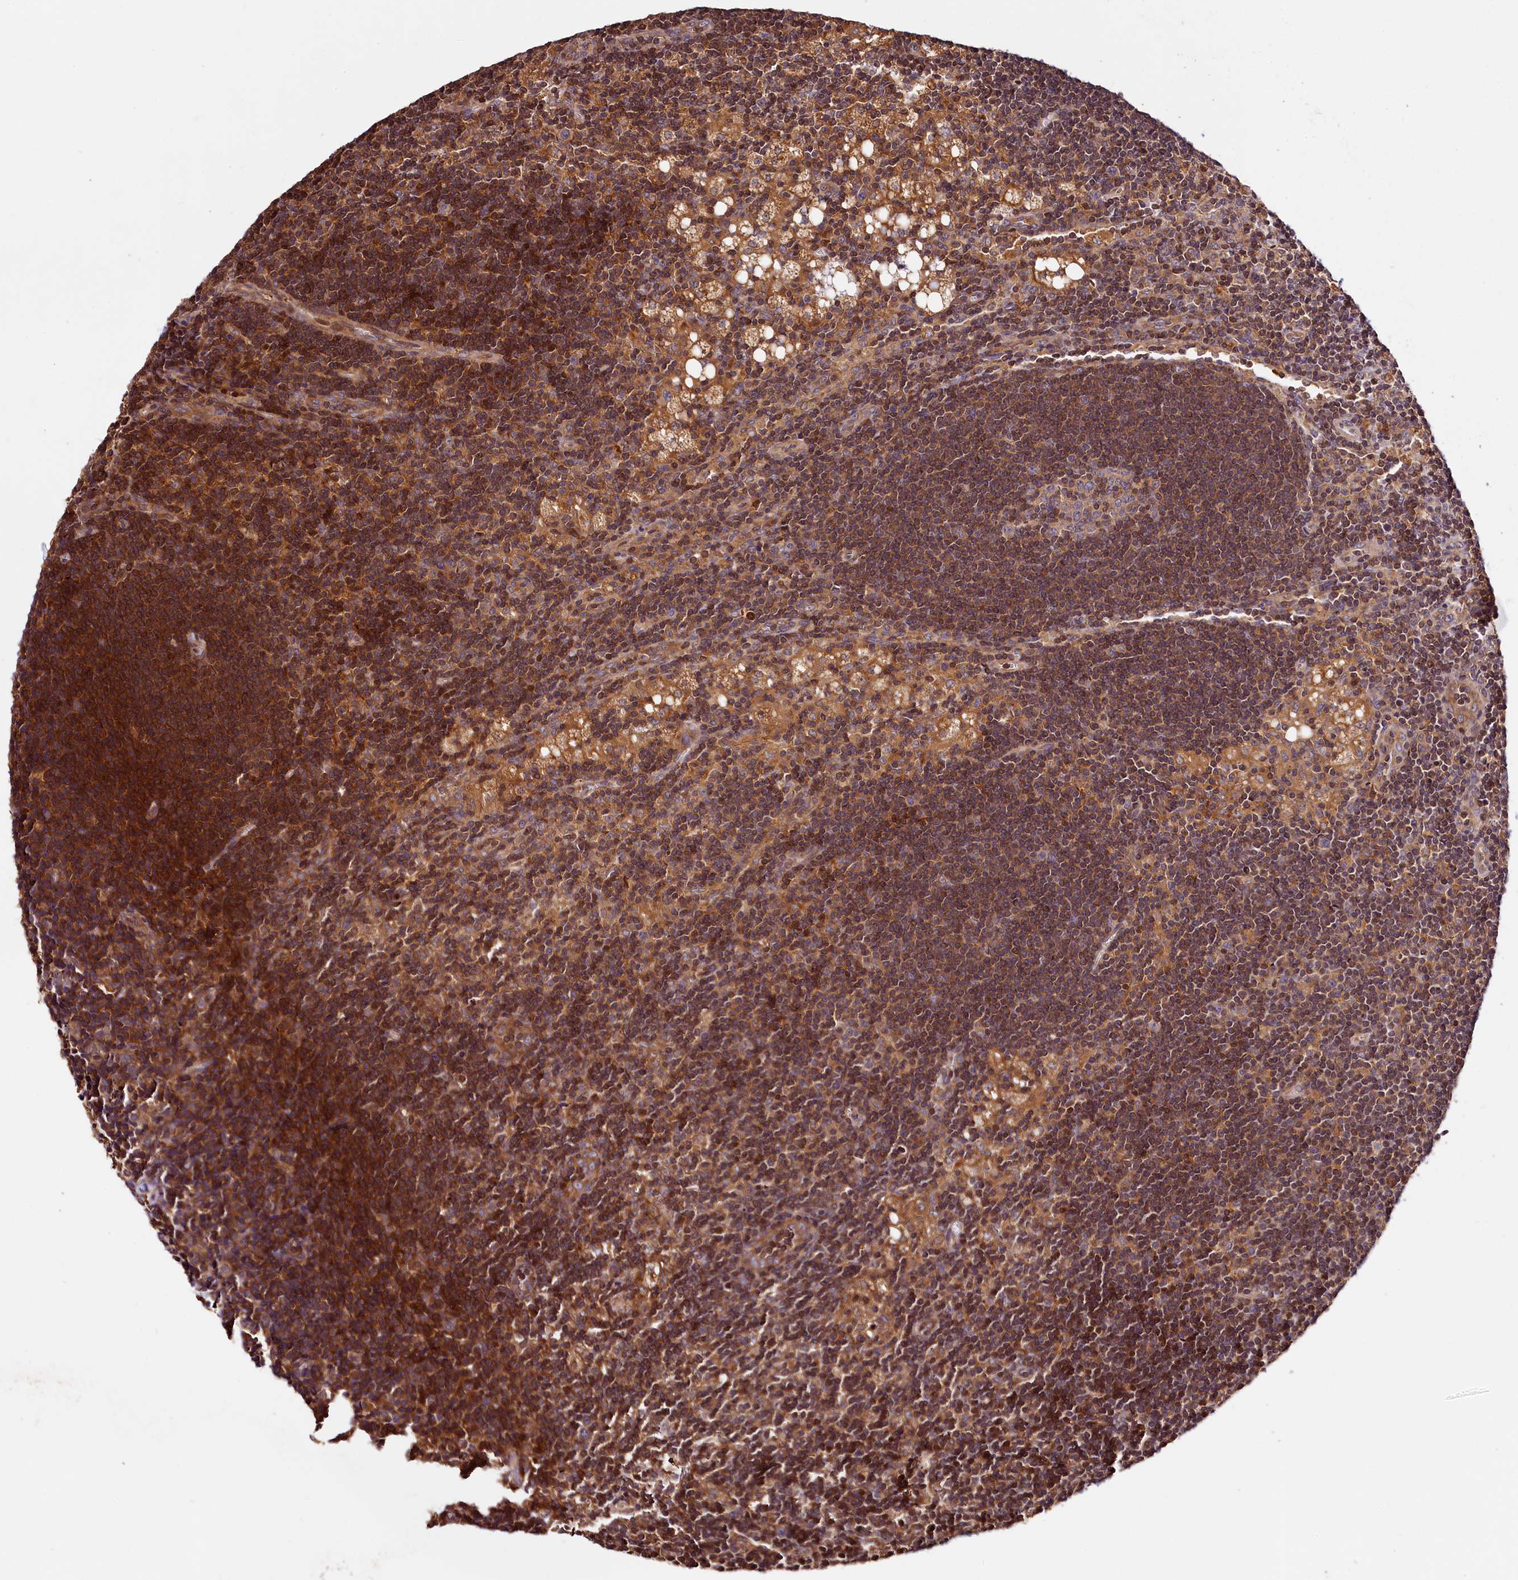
{"staining": {"intensity": "weak", "quantity": "<25%", "location": "cytoplasmic/membranous"}, "tissue": "lymph node", "cell_type": "Germinal center cells", "image_type": "normal", "snomed": [{"axis": "morphology", "description": "Normal tissue, NOS"}, {"axis": "topography", "description": "Lymph node"}], "caption": "Lymph node was stained to show a protein in brown. There is no significant expression in germinal center cells.", "gene": "KPTN", "patient": {"sex": "male", "age": 24}}